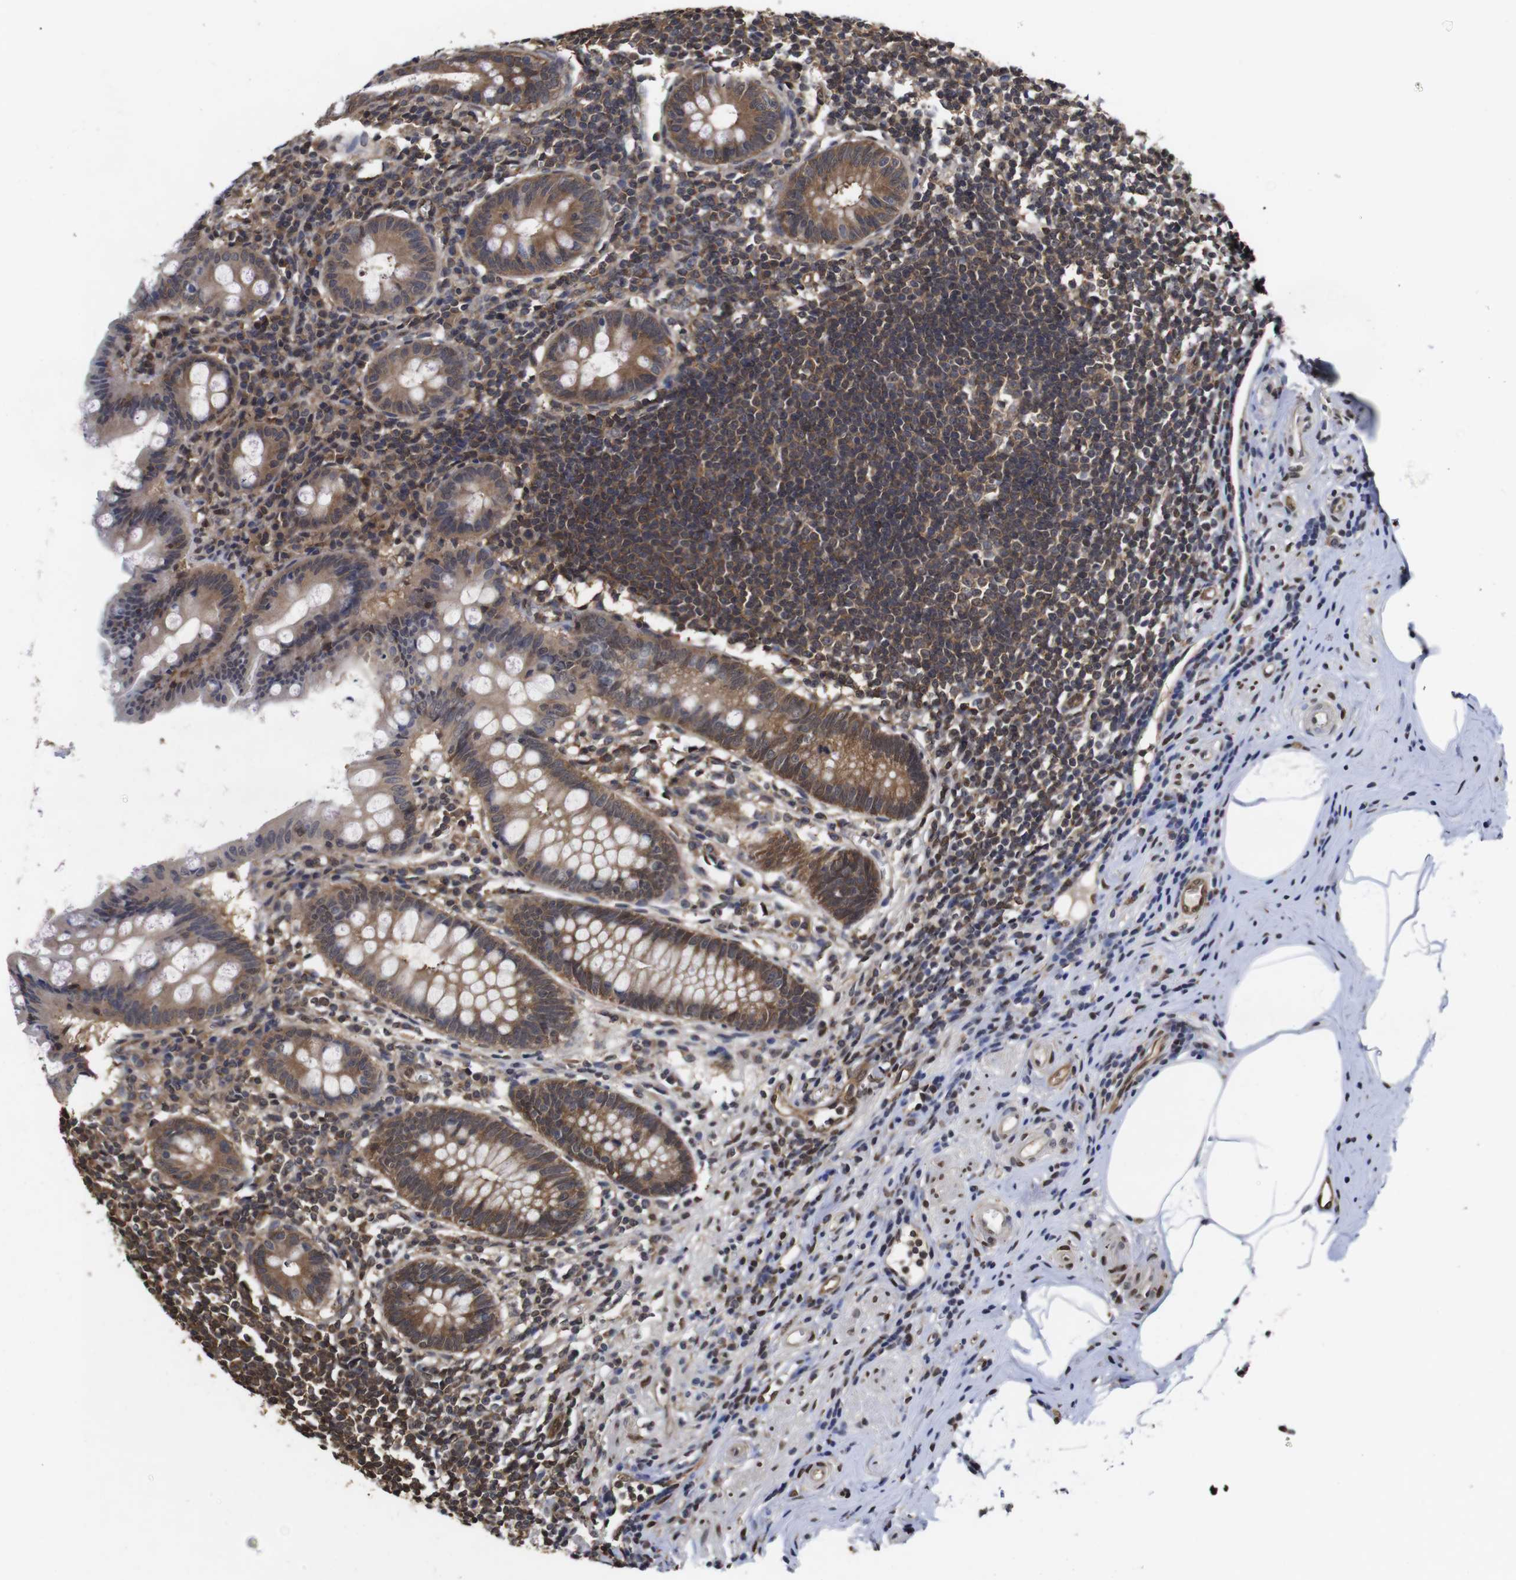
{"staining": {"intensity": "moderate", "quantity": ">75%", "location": "cytoplasmic/membranous"}, "tissue": "appendix", "cell_type": "Glandular cells", "image_type": "normal", "snomed": [{"axis": "morphology", "description": "Normal tissue, NOS"}, {"axis": "topography", "description": "Appendix"}], "caption": "Appendix stained with IHC demonstrates moderate cytoplasmic/membranous expression in approximately >75% of glandular cells.", "gene": "SUMO3", "patient": {"sex": "female", "age": 50}}